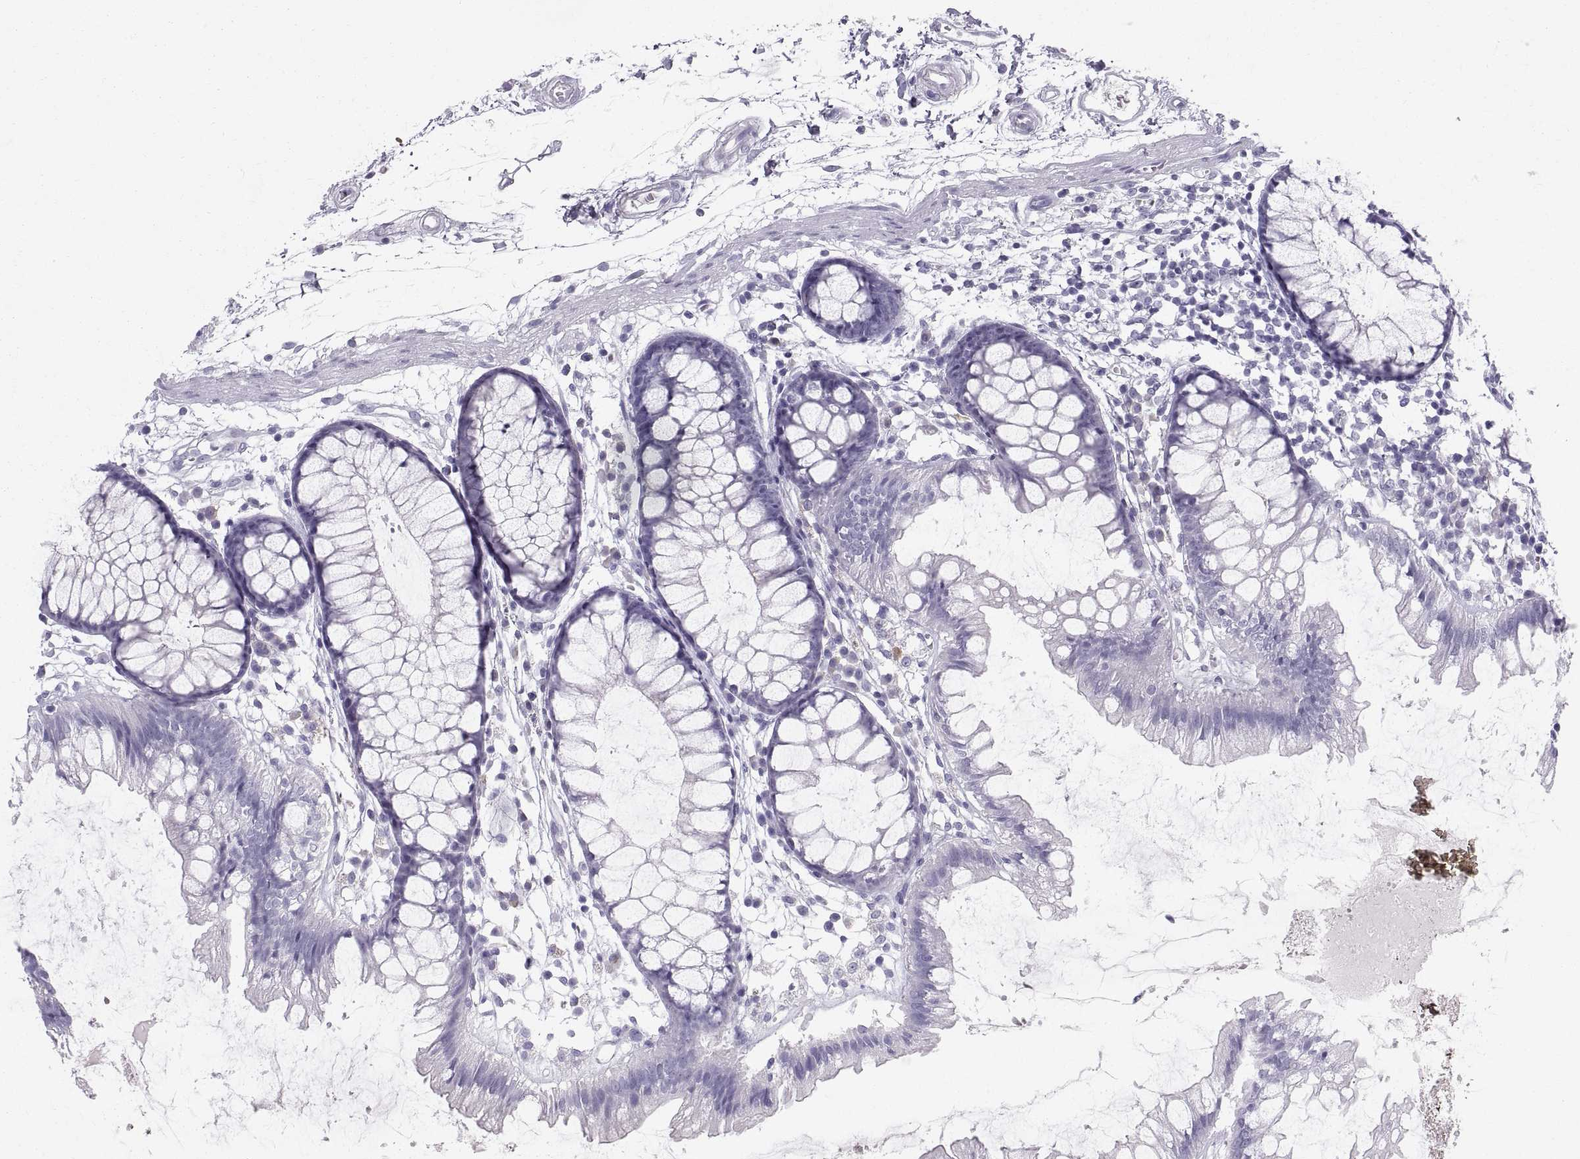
{"staining": {"intensity": "negative", "quantity": "none", "location": "none"}, "tissue": "colon", "cell_type": "Endothelial cells", "image_type": "normal", "snomed": [{"axis": "morphology", "description": "Normal tissue, NOS"}, {"axis": "morphology", "description": "Adenocarcinoma, NOS"}, {"axis": "topography", "description": "Colon"}], "caption": "Immunohistochemical staining of normal human colon reveals no significant expression in endothelial cells.", "gene": "SLC22A6", "patient": {"sex": "male", "age": 65}}